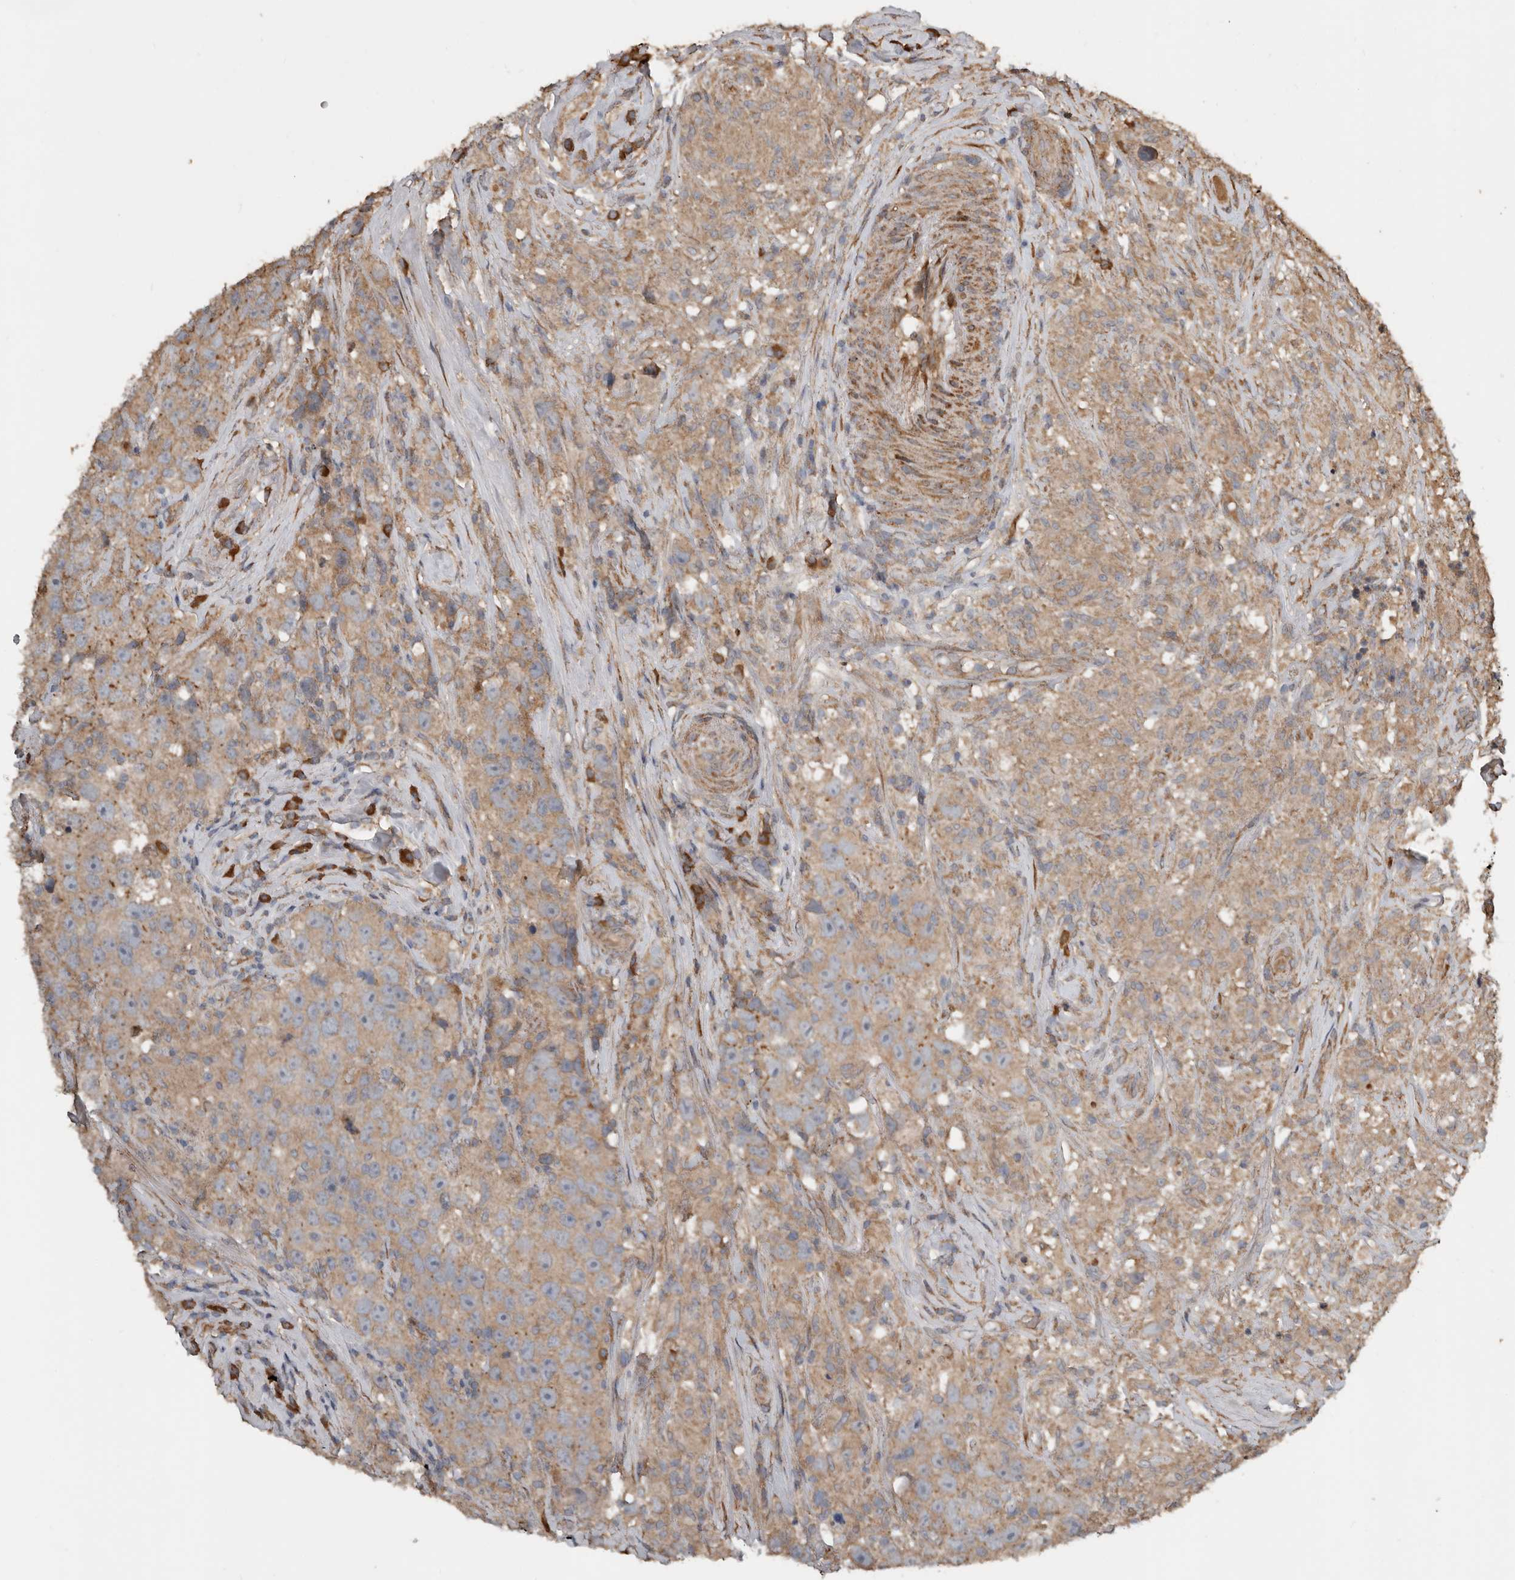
{"staining": {"intensity": "moderate", "quantity": ">75%", "location": "cytoplasmic/membranous"}, "tissue": "testis cancer", "cell_type": "Tumor cells", "image_type": "cancer", "snomed": [{"axis": "morphology", "description": "Seminoma, NOS"}, {"axis": "topography", "description": "Testis"}], "caption": "Immunohistochemical staining of human testis cancer (seminoma) shows moderate cytoplasmic/membranous protein expression in approximately >75% of tumor cells.", "gene": "RNF207", "patient": {"sex": "male", "age": 49}}